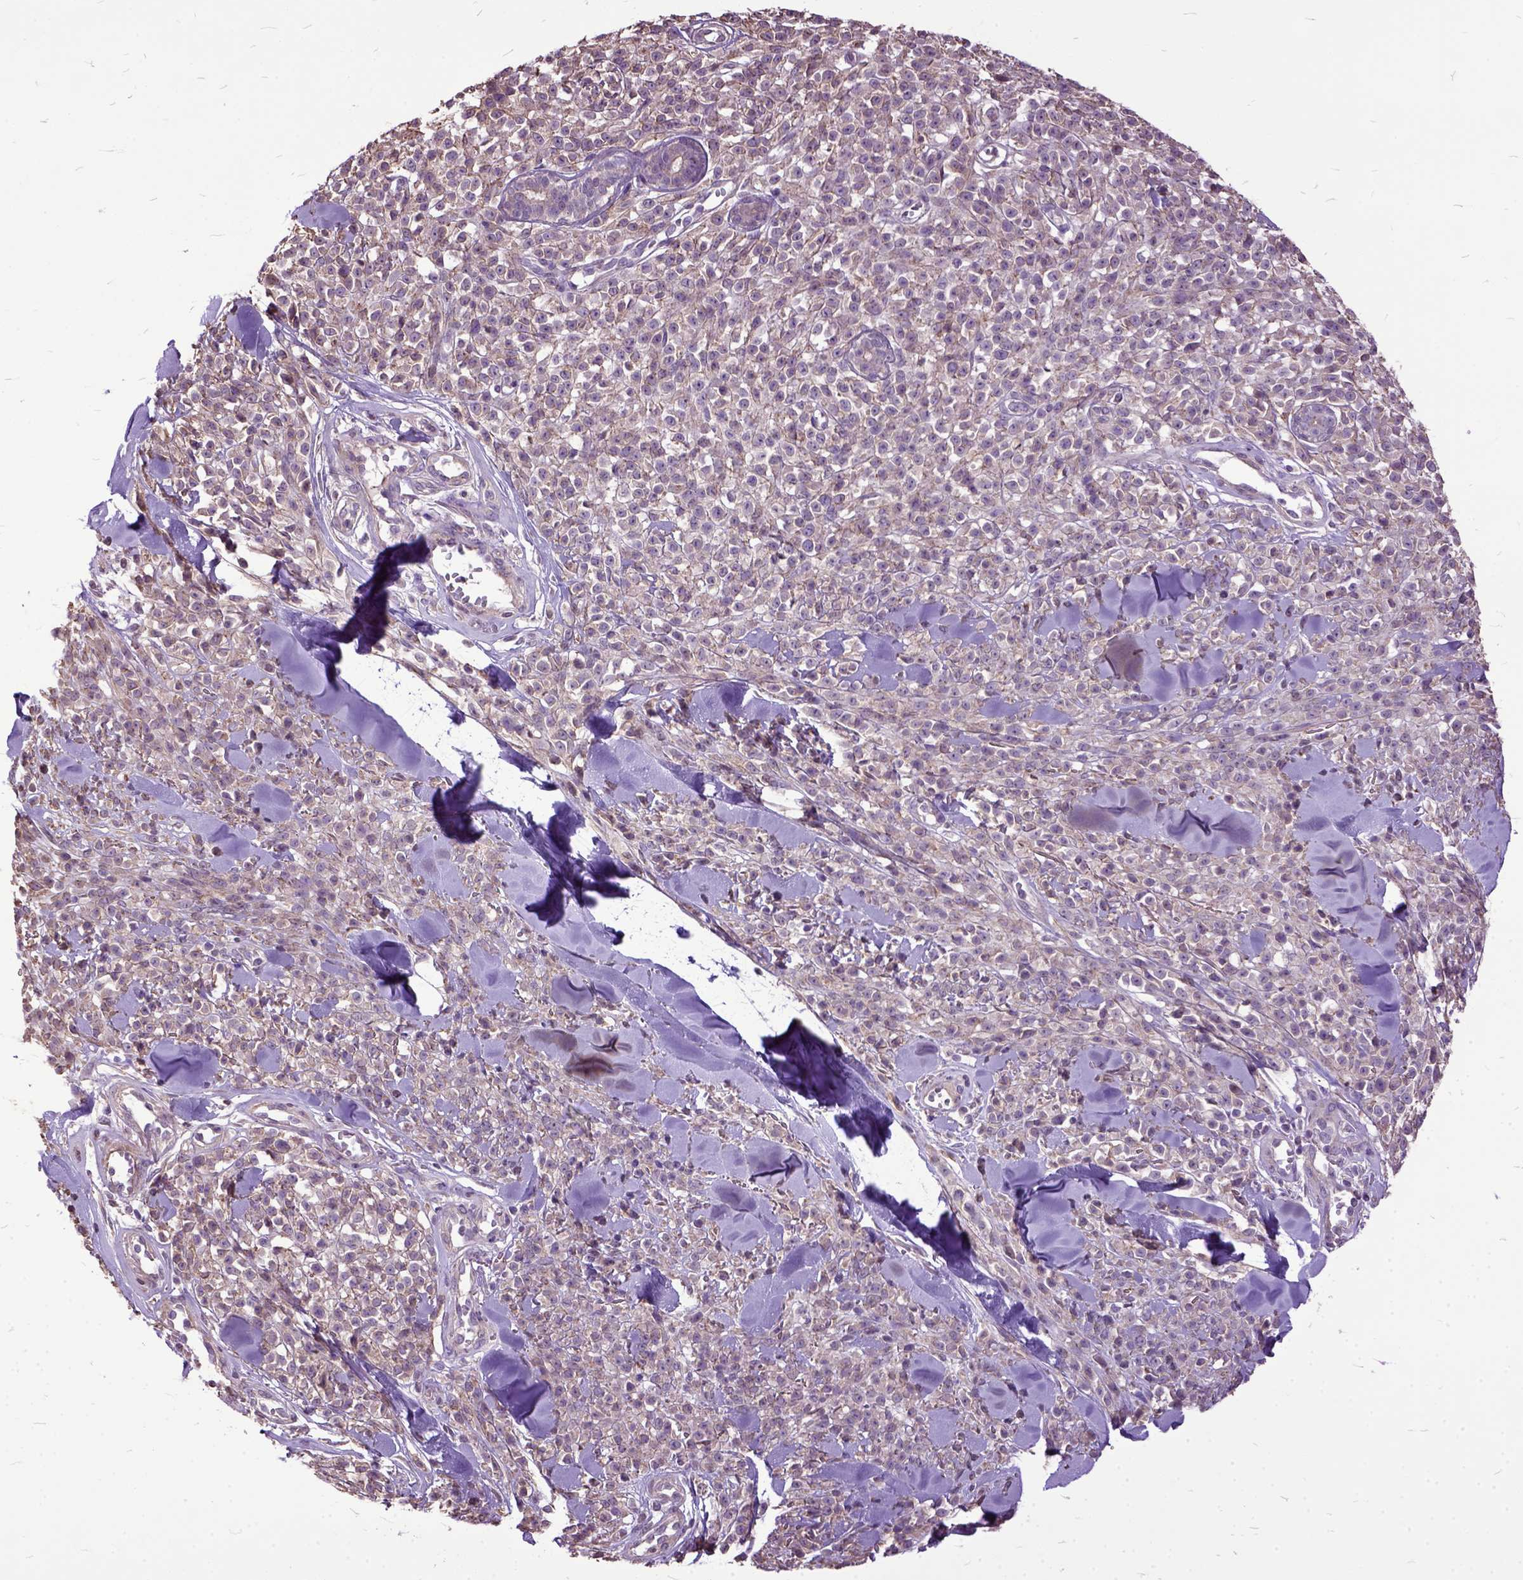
{"staining": {"intensity": "negative", "quantity": "none", "location": "none"}, "tissue": "melanoma", "cell_type": "Tumor cells", "image_type": "cancer", "snomed": [{"axis": "morphology", "description": "Malignant melanoma, NOS"}, {"axis": "topography", "description": "Skin"}, {"axis": "topography", "description": "Skin of trunk"}], "caption": "High magnification brightfield microscopy of melanoma stained with DAB (brown) and counterstained with hematoxylin (blue): tumor cells show no significant positivity. (Stains: DAB (3,3'-diaminobenzidine) immunohistochemistry with hematoxylin counter stain, Microscopy: brightfield microscopy at high magnification).", "gene": "AREG", "patient": {"sex": "male", "age": 74}}